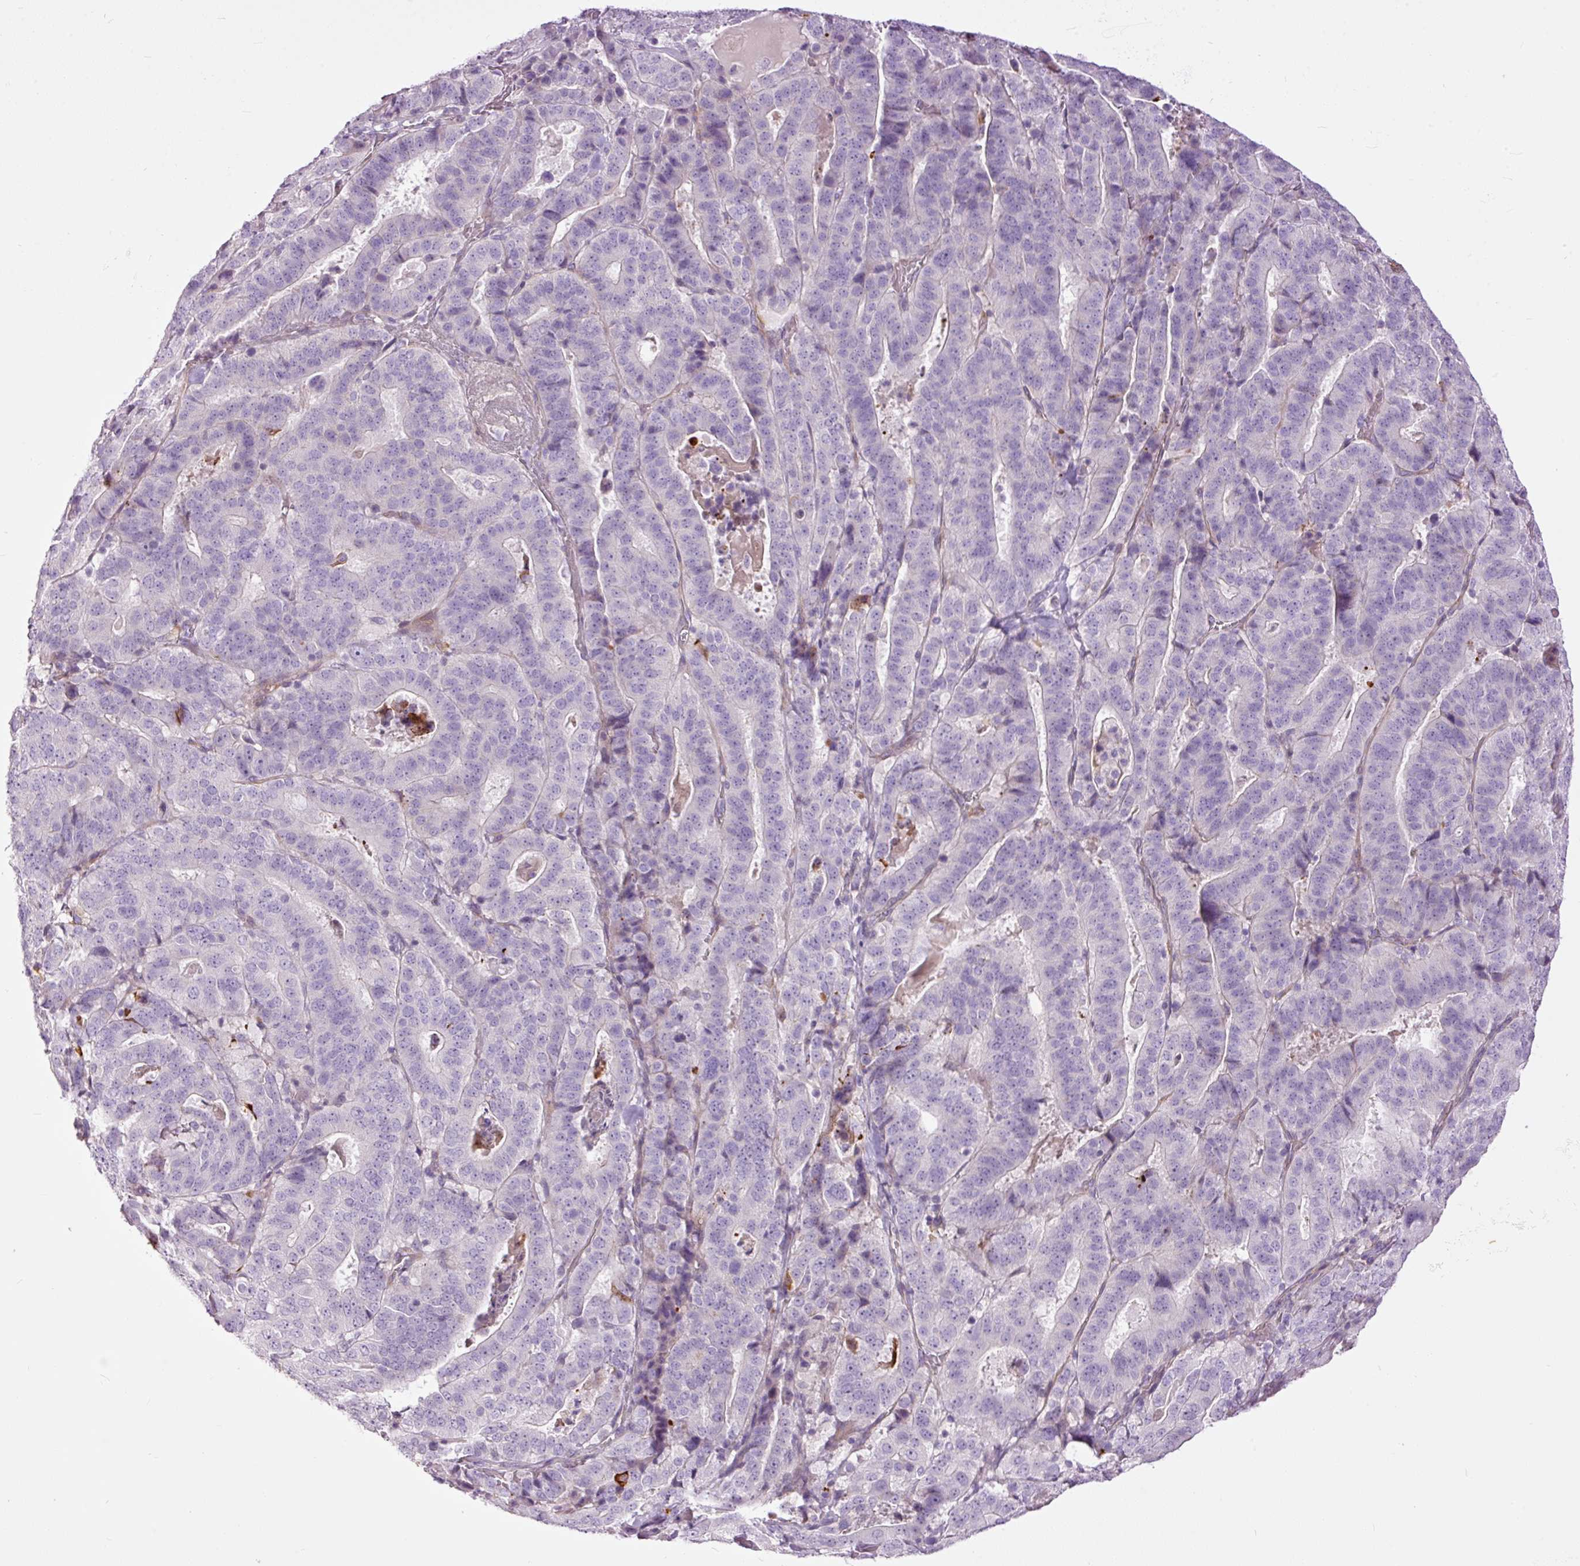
{"staining": {"intensity": "negative", "quantity": "none", "location": "none"}, "tissue": "stomach cancer", "cell_type": "Tumor cells", "image_type": "cancer", "snomed": [{"axis": "morphology", "description": "Adenocarcinoma, NOS"}, {"axis": "topography", "description": "Stomach"}], "caption": "IHC micrograph of human stomach cancer stained for a protein (brown), which demonstrates no staining in tumor cells. (Brightfield microscopy of DAB immunohistochemistry (IHC) at high magnification).", "gene": "FCRL4", "patient": {"sex": "male", "age": 48}}